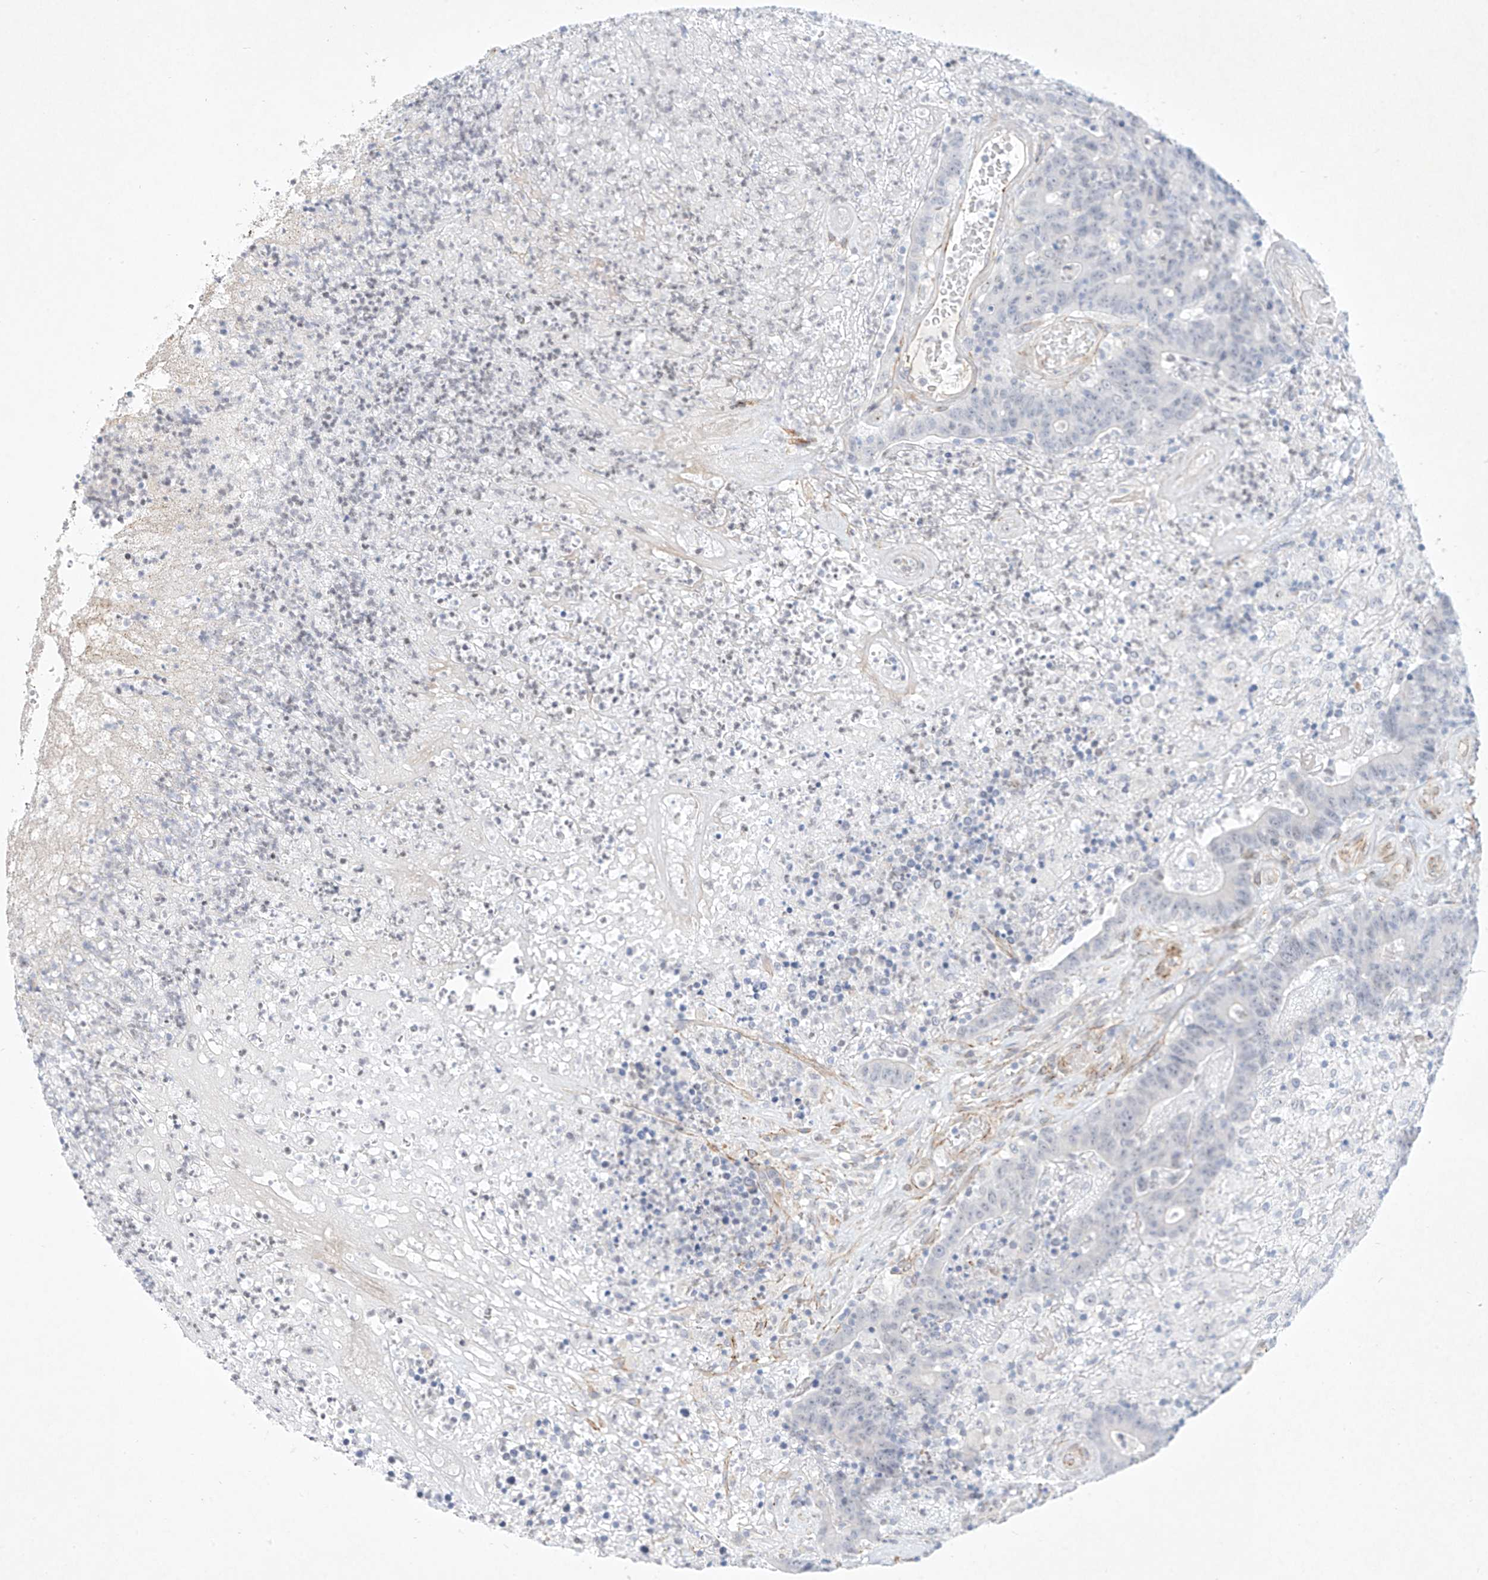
{"staining": {"intensity": "negative", "quantity": "none", "location": "none"}, "tissue": "colorectal cancer", "cell_type": "Tumor cells", "image_type": "cancer", "snomed": [{"axis": "morphology", "description": "Normal tissue, NOS"}, {"axis": "morphology", "description": "Adenocarcinoma, NOS"}, {"axis": "topography", "description": "Colon"}], "caption": "Immunohistochemistry of colorectal cancer shows no positivity in tumor cells.", "gene": "REEP2", "patient": {"sex": "female", "age": 75}}